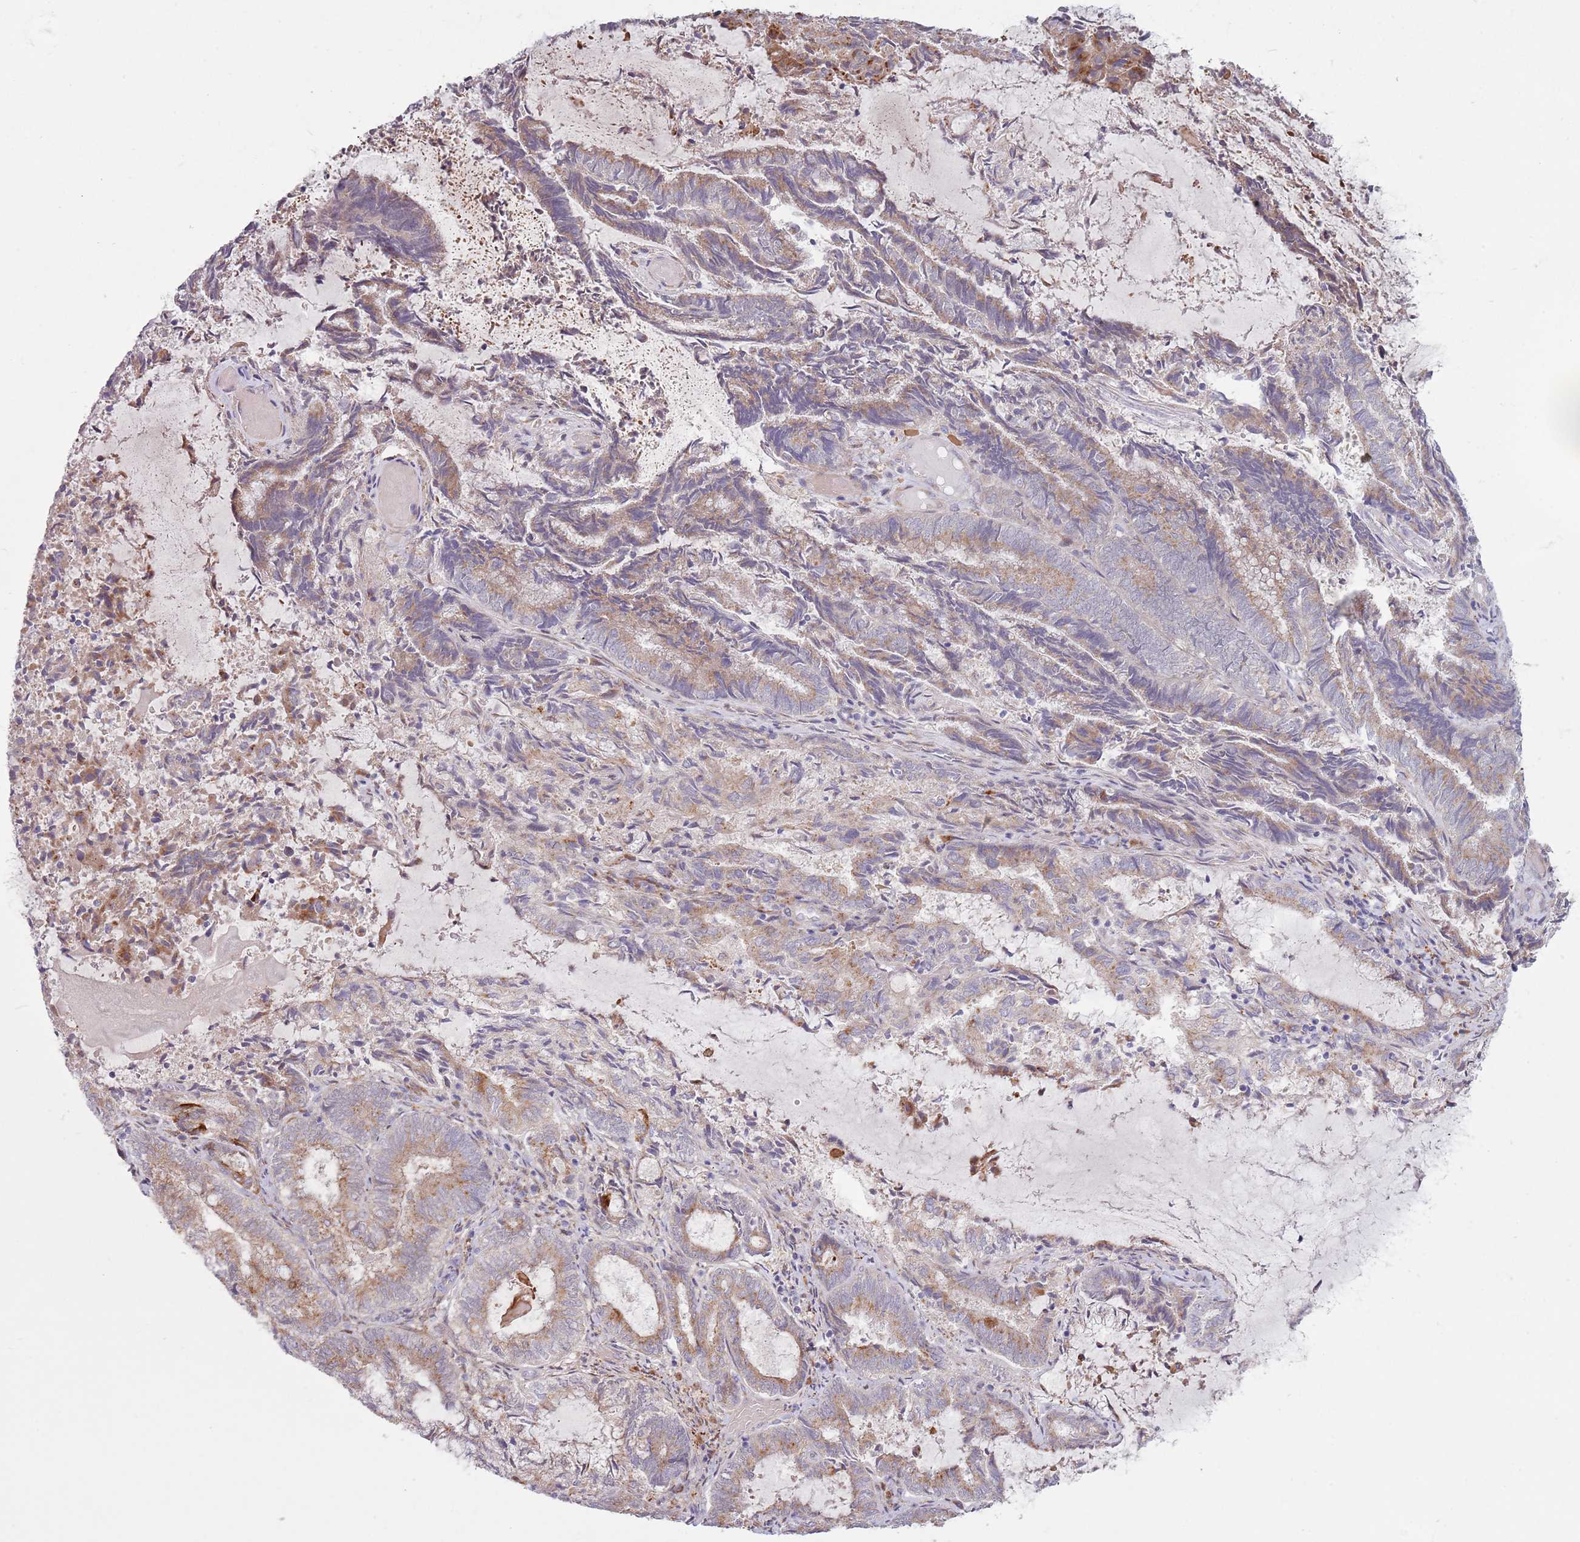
{"staining": {"intensity": "moderate", "quantity": "25%-75%", "location": "cytoplasmic/membranous"}, "tissue": "endometrial cancer", "cell_type": "Tumor cells", "image_type": "cancer", "snomed": [{"axis": "morphology", "description": "Adenocarcinoma, NOS"}, {"axis": "topography", "description": "Endometrium"}], "caption": "Immunohistochemical staining of human endometrial cancer (adenocarcinoma) displays moderate cytoplasmic/membranous protein staining in approximately 25%-75% of tumor cells. (DAB (3,3'-diaminobenzidine) = brown stain, brightfield microscopy at high magnification).", "gene": "CCDC150", "patient": {"sex": "female", "age": 80}}